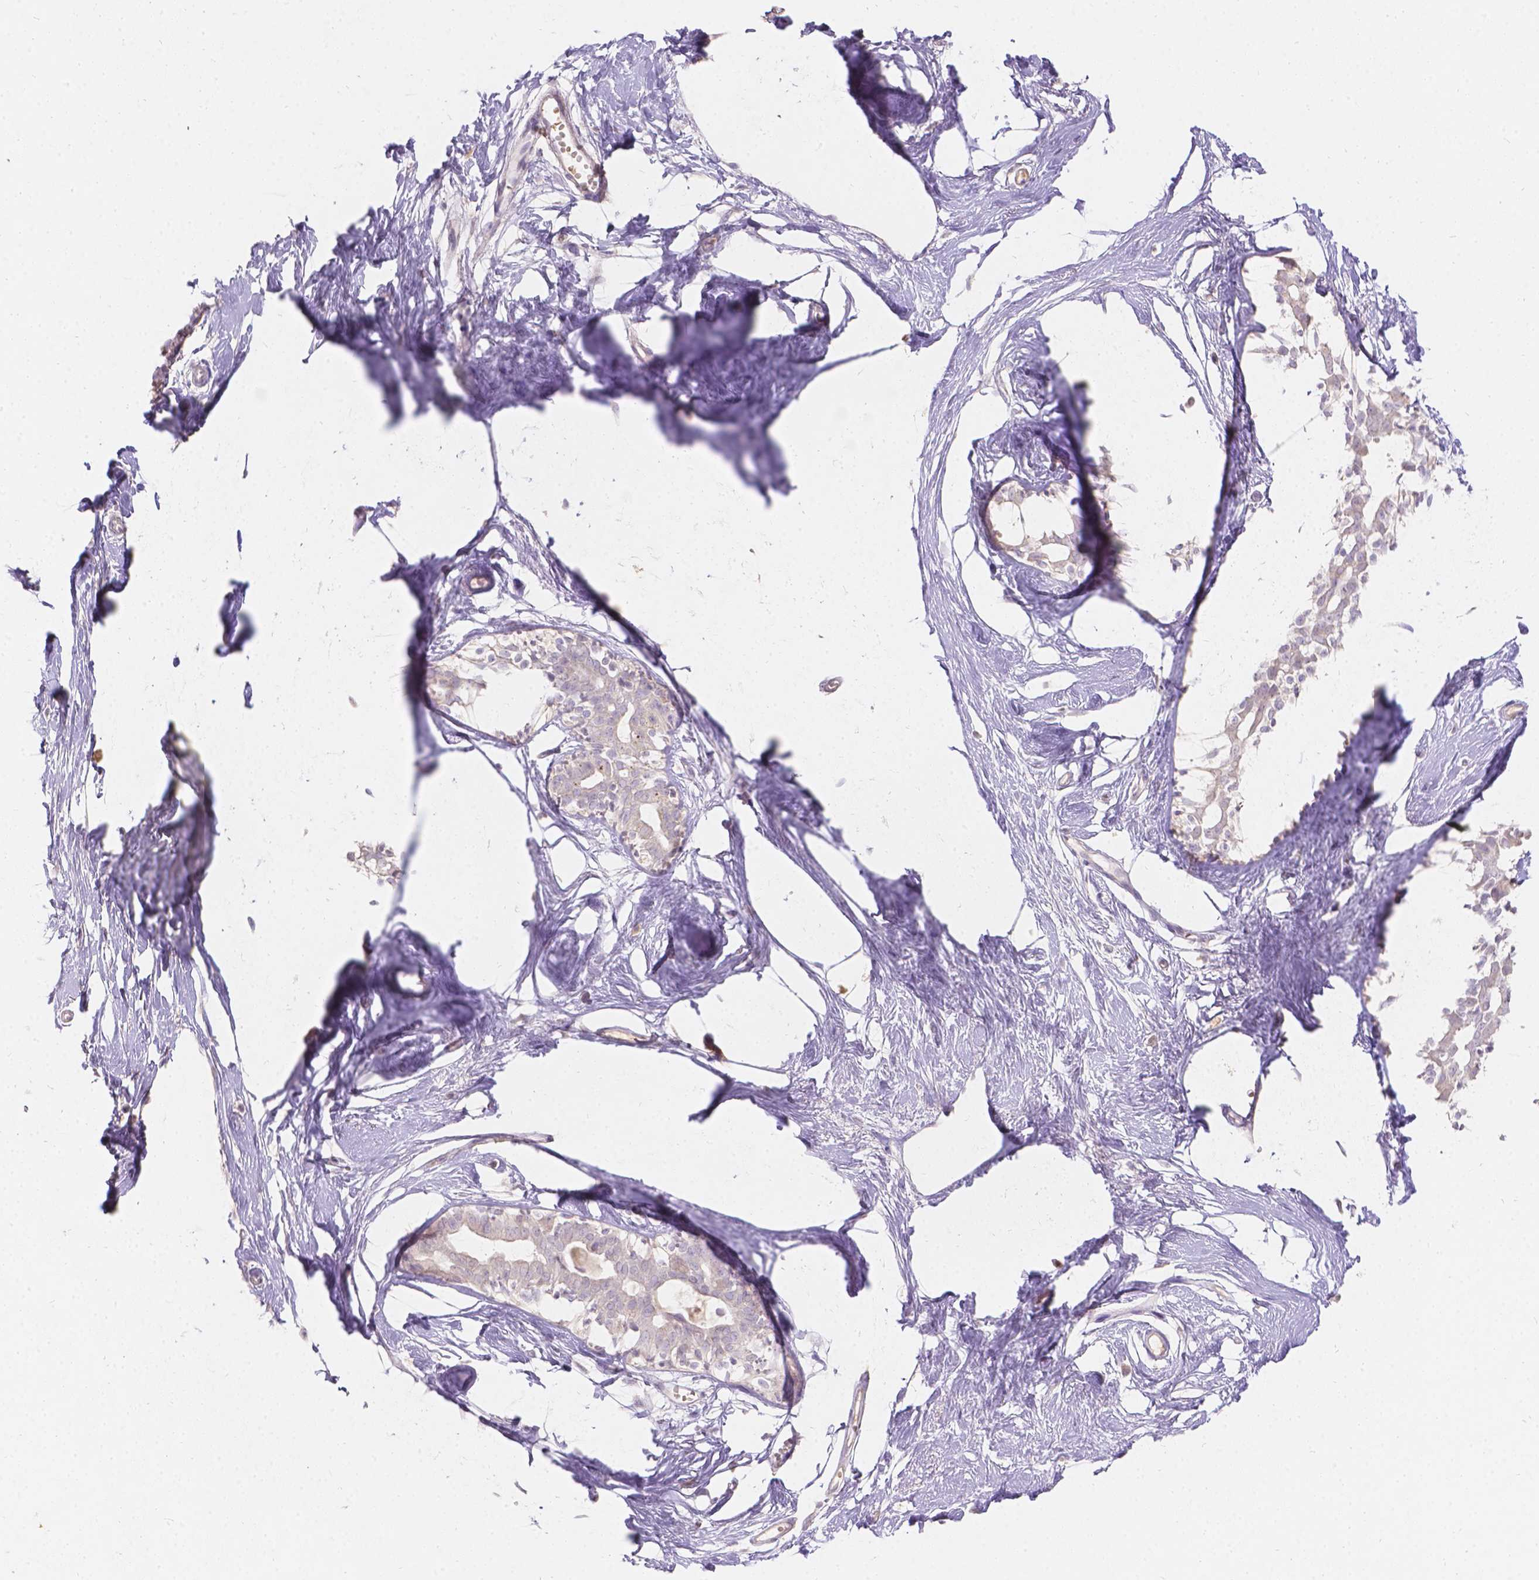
{"staining": {"intensity": "negative", "quantity": "none", "location": "none"}, "tissue": "breast", "cell_type": "Adipocytes", "image_type": "normal", "snomed": [{"axis": "morphology", "description": "Normal tissue, NOS"}, {"axis": "topography", "description": "Breast"}], "caption": "Adipocytes show no significant staining in normal breast. The staining was performed using DAB to visualize the protein expression in brown, while the nuclei were stained in blue with hematoxylin (Magnification: 20x).", "gene": "DCAF4L1", "patient": {"sex": "female", "age": 49}}